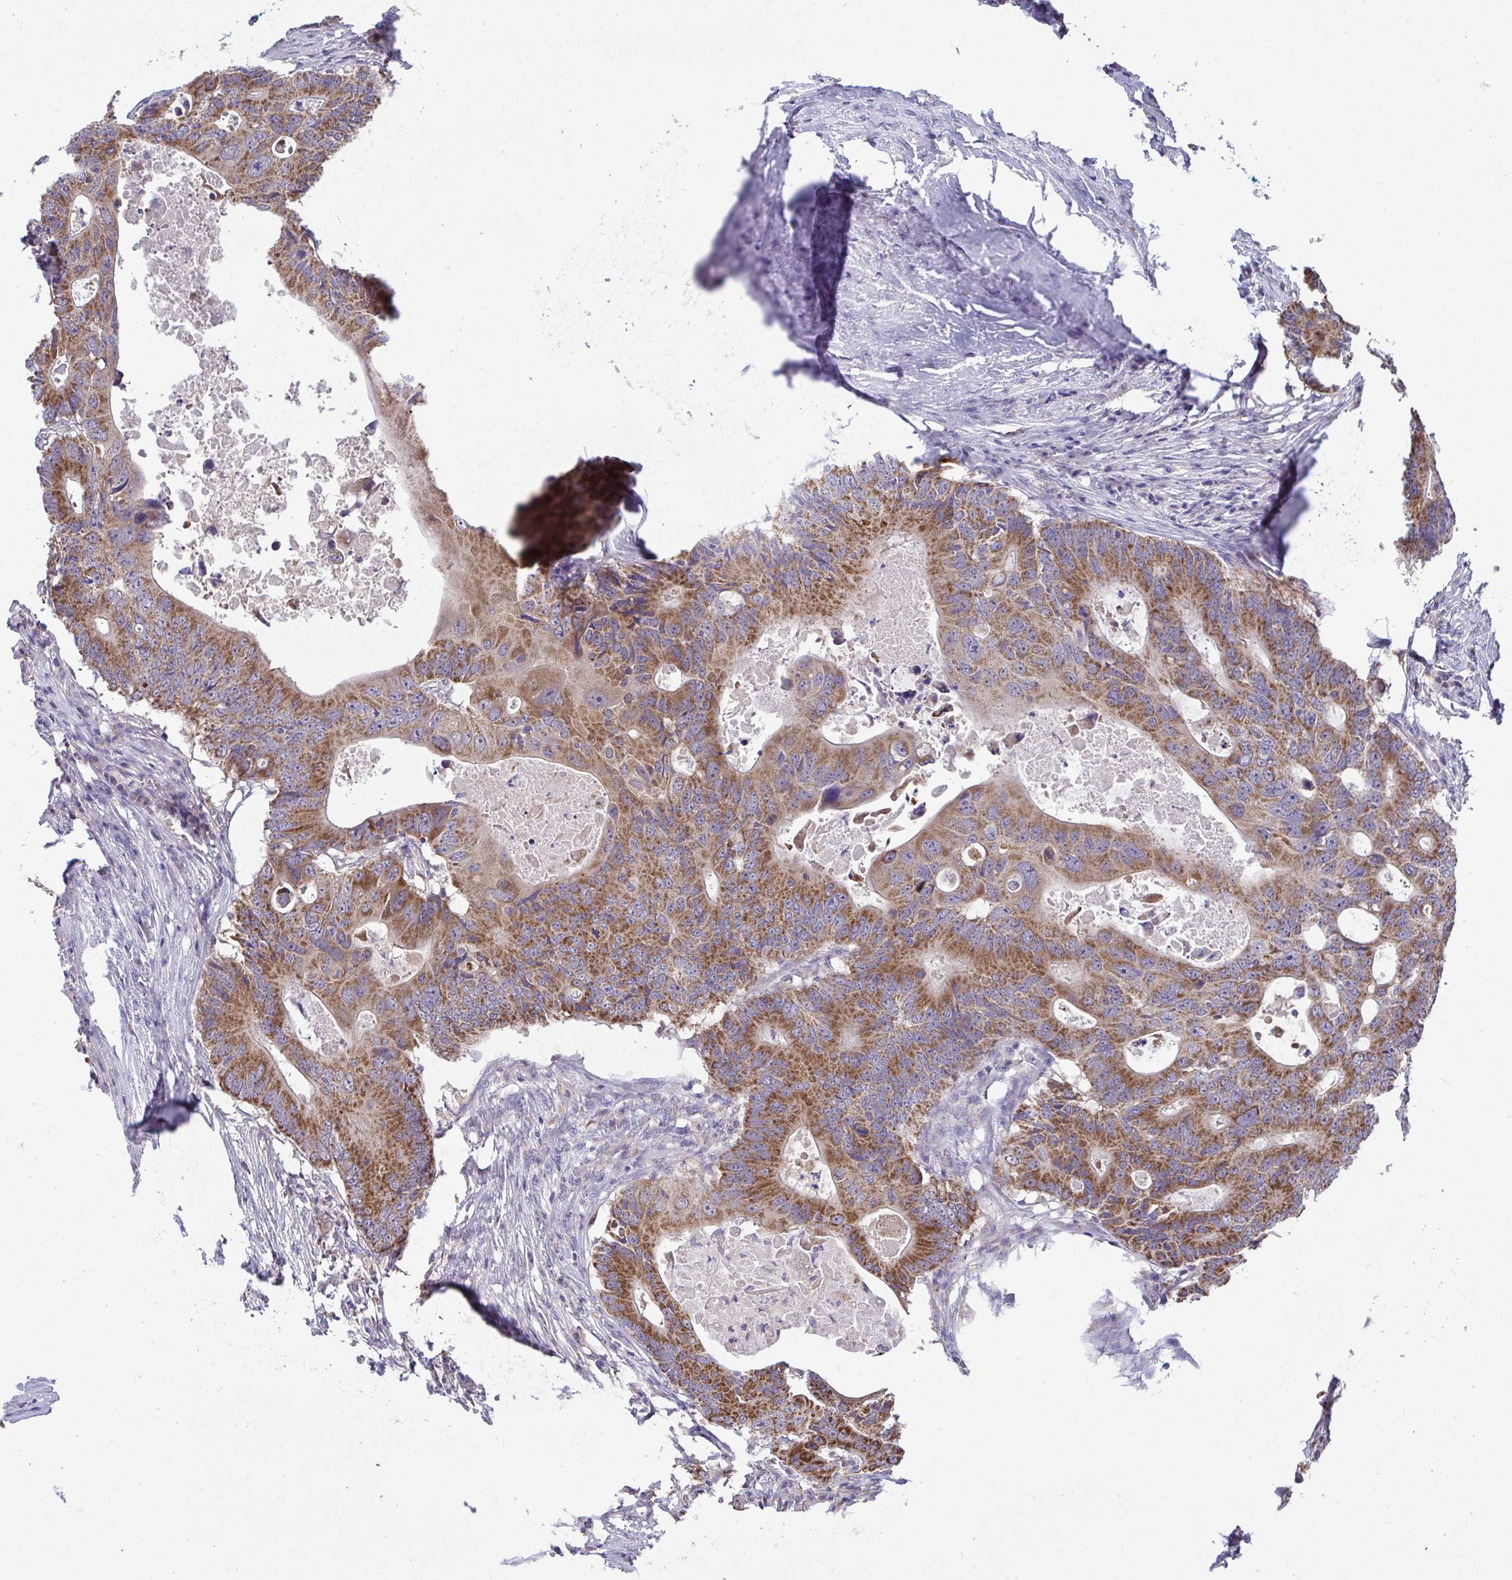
{"staining": {"intensity": "moderate", "quantity": ">75%", "location": "cytoplasmic/membranous"}, "tissue": "colorectal cancer", "cell_type": "Tumor cells", "image_type": "cancer", "snomed": [{"axis": "morphology", "description": "Adenocarcinoma, NOS"}, {"axis": "topography", "description": "Colon"}], "caption": "Protein expression analysis of adenocarcinoma (colorectal) demonstrates moderate cytoplasmic/membranous expression in approximately >75% of tumor cells. (brown staining indicates protein expression, while blue staining denotes nuclei).", "gene": "SARS2", "patient": {"sex": "male", "age": 71}}